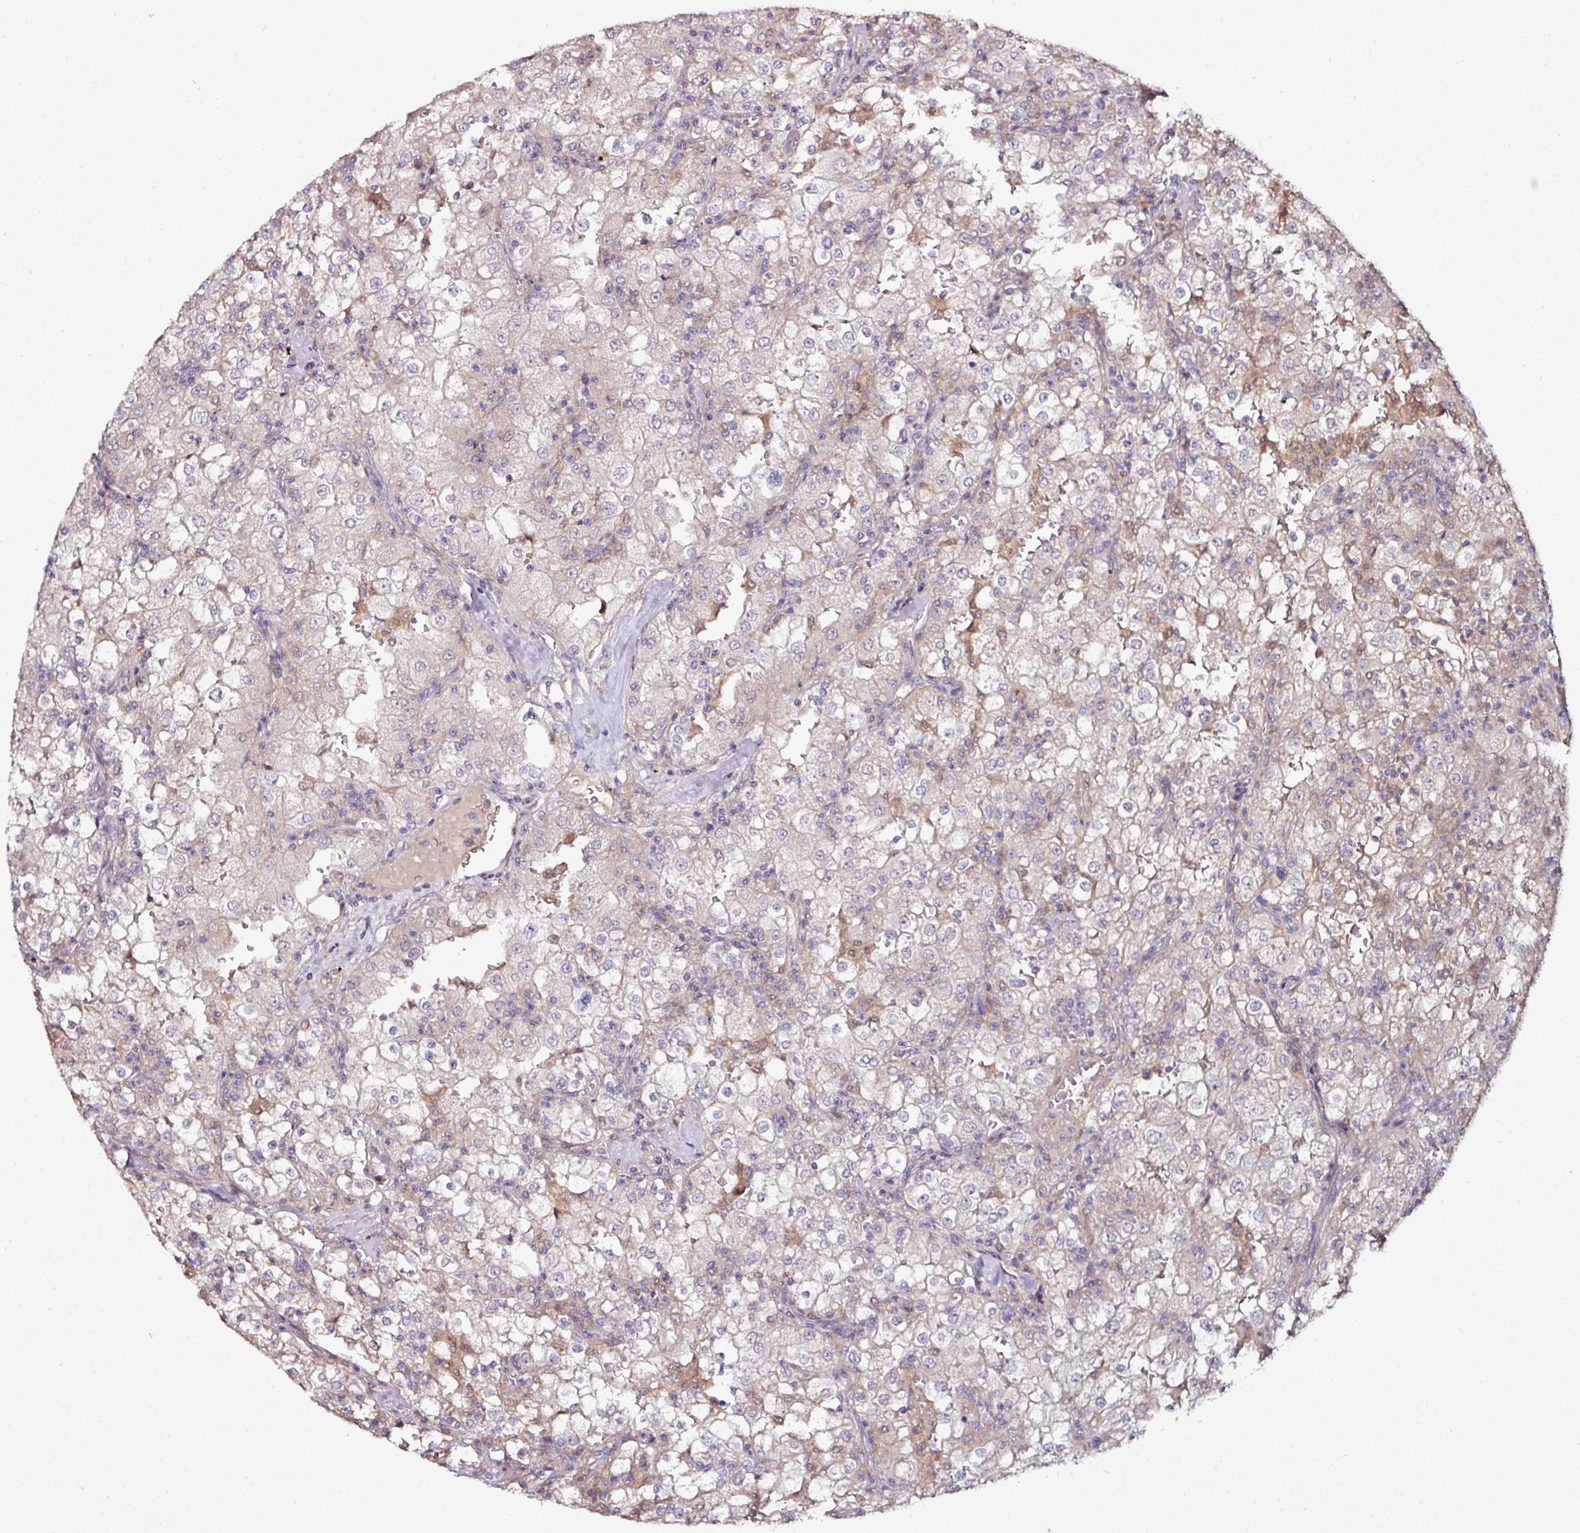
{"staining": {"intensity": "moderate", "quantity": "25%-75%", "location": "cytoplasmic/membranous"}, "tissue": "renal cancer", "cell_type": "Tumor cells", "image_type": "cancer", "snomed": [{"axis": "morphology", "description": "Adenocarcinoma, NOS"}, {"axis": "topography", "description": "Kidney"}], "caption": "Human renal adenocarcinoma stained for a protein (brown) displays moderate cytoplasmic/membranous positive staining in about 25%-75% of tumor cells.", "gene": "CTDSP2", "patient": {"sex": "female", "age": 74}}